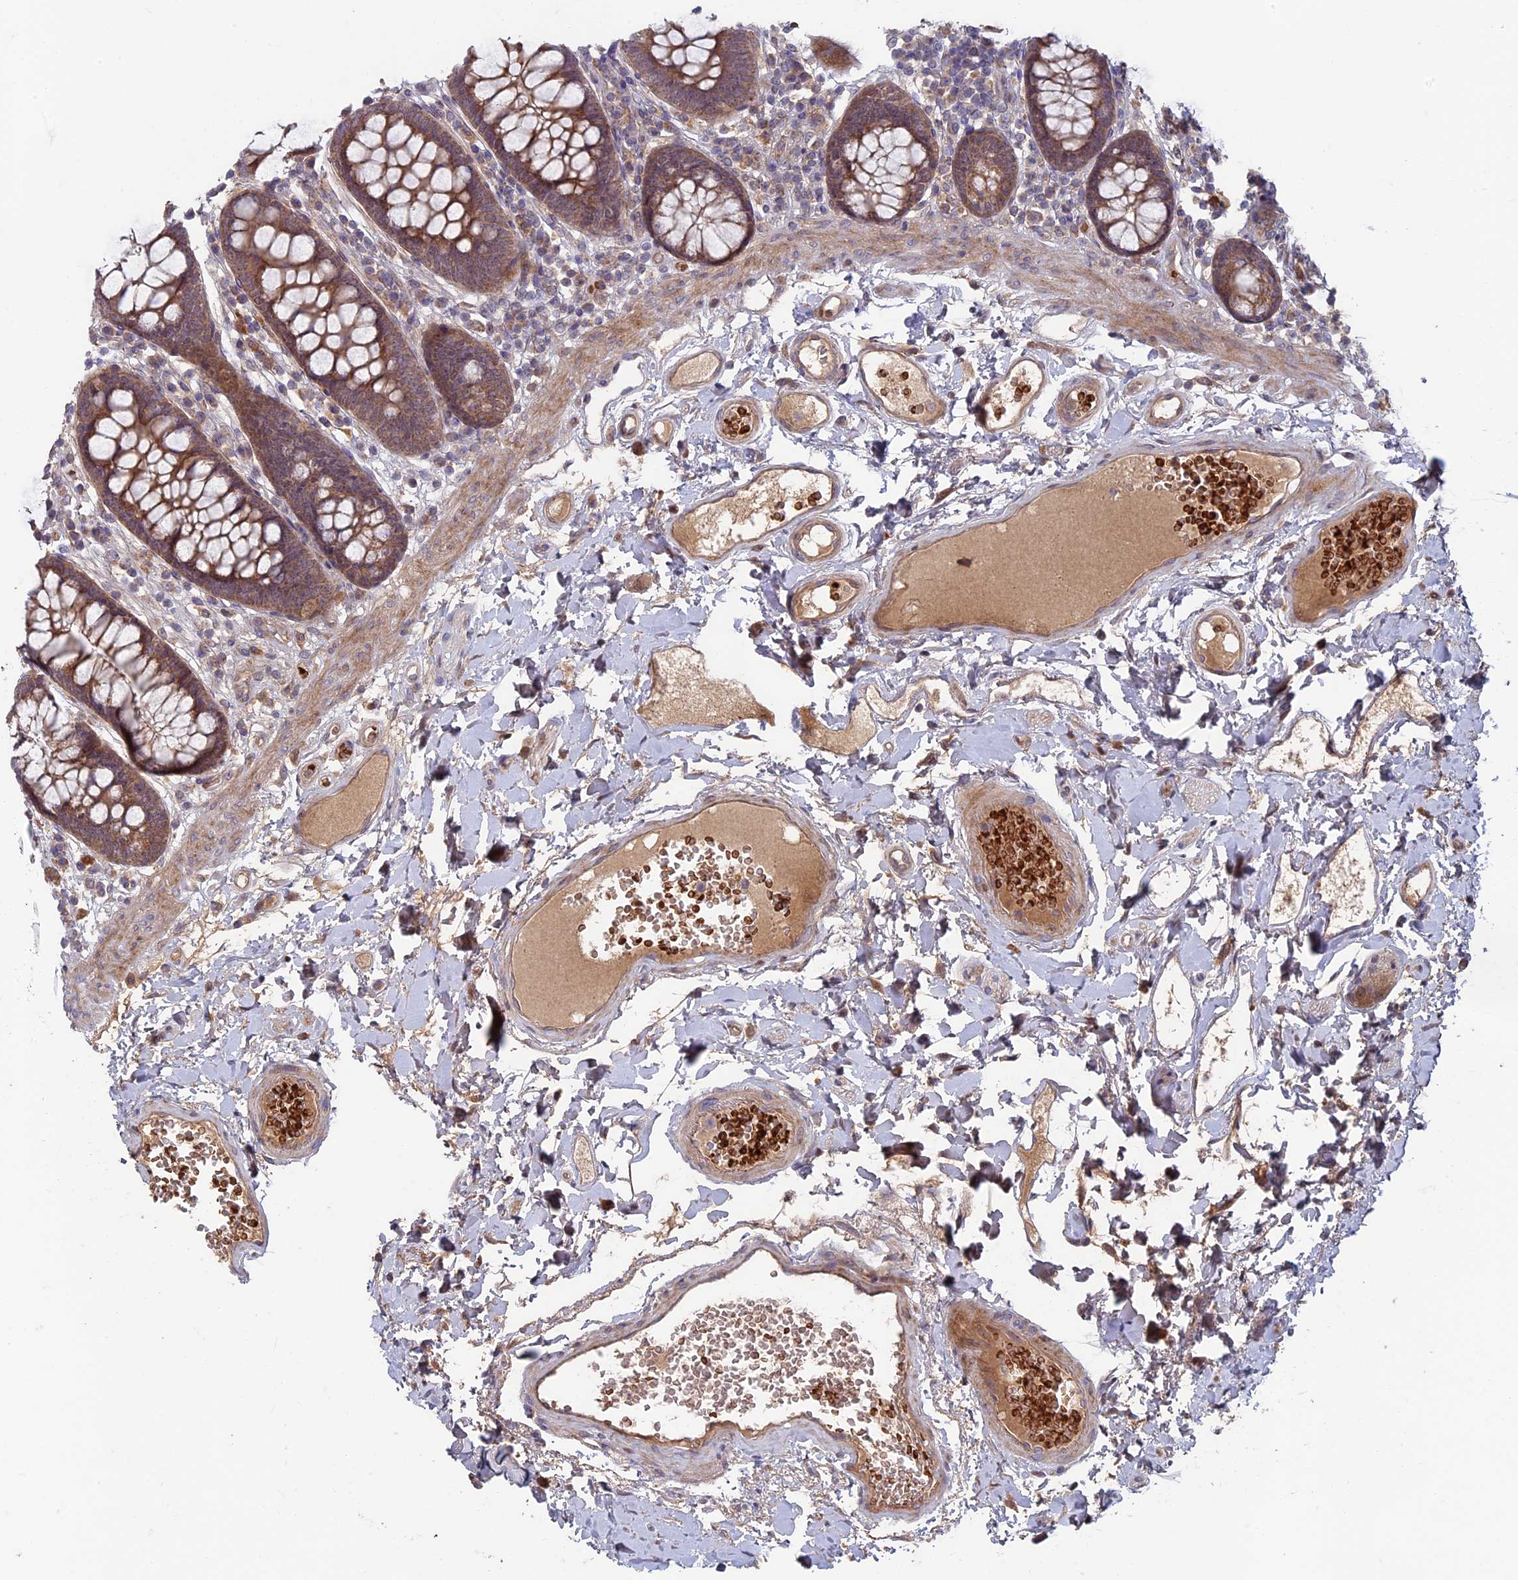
{"staining": {"intensity": "moderate", "quantity": ">75%", "location": "cytoplasmic/membranous"}, "tissue": "colon", "cell_type": "Endothelial cells", "image_type": "normal", "snomed": [{"axis": "morphology", "description": "Normal tissue, NOS"}, {"axis": "topography", "description": "Colon"}], "caption": "Brown immunohistochemical staining in unremarkable human colon shows moderate cytoplasmic/membranous expression in about >75% of endothelial cells.", "gene": "RCCD1", "patient": {"sex": "male", "age": 84}}